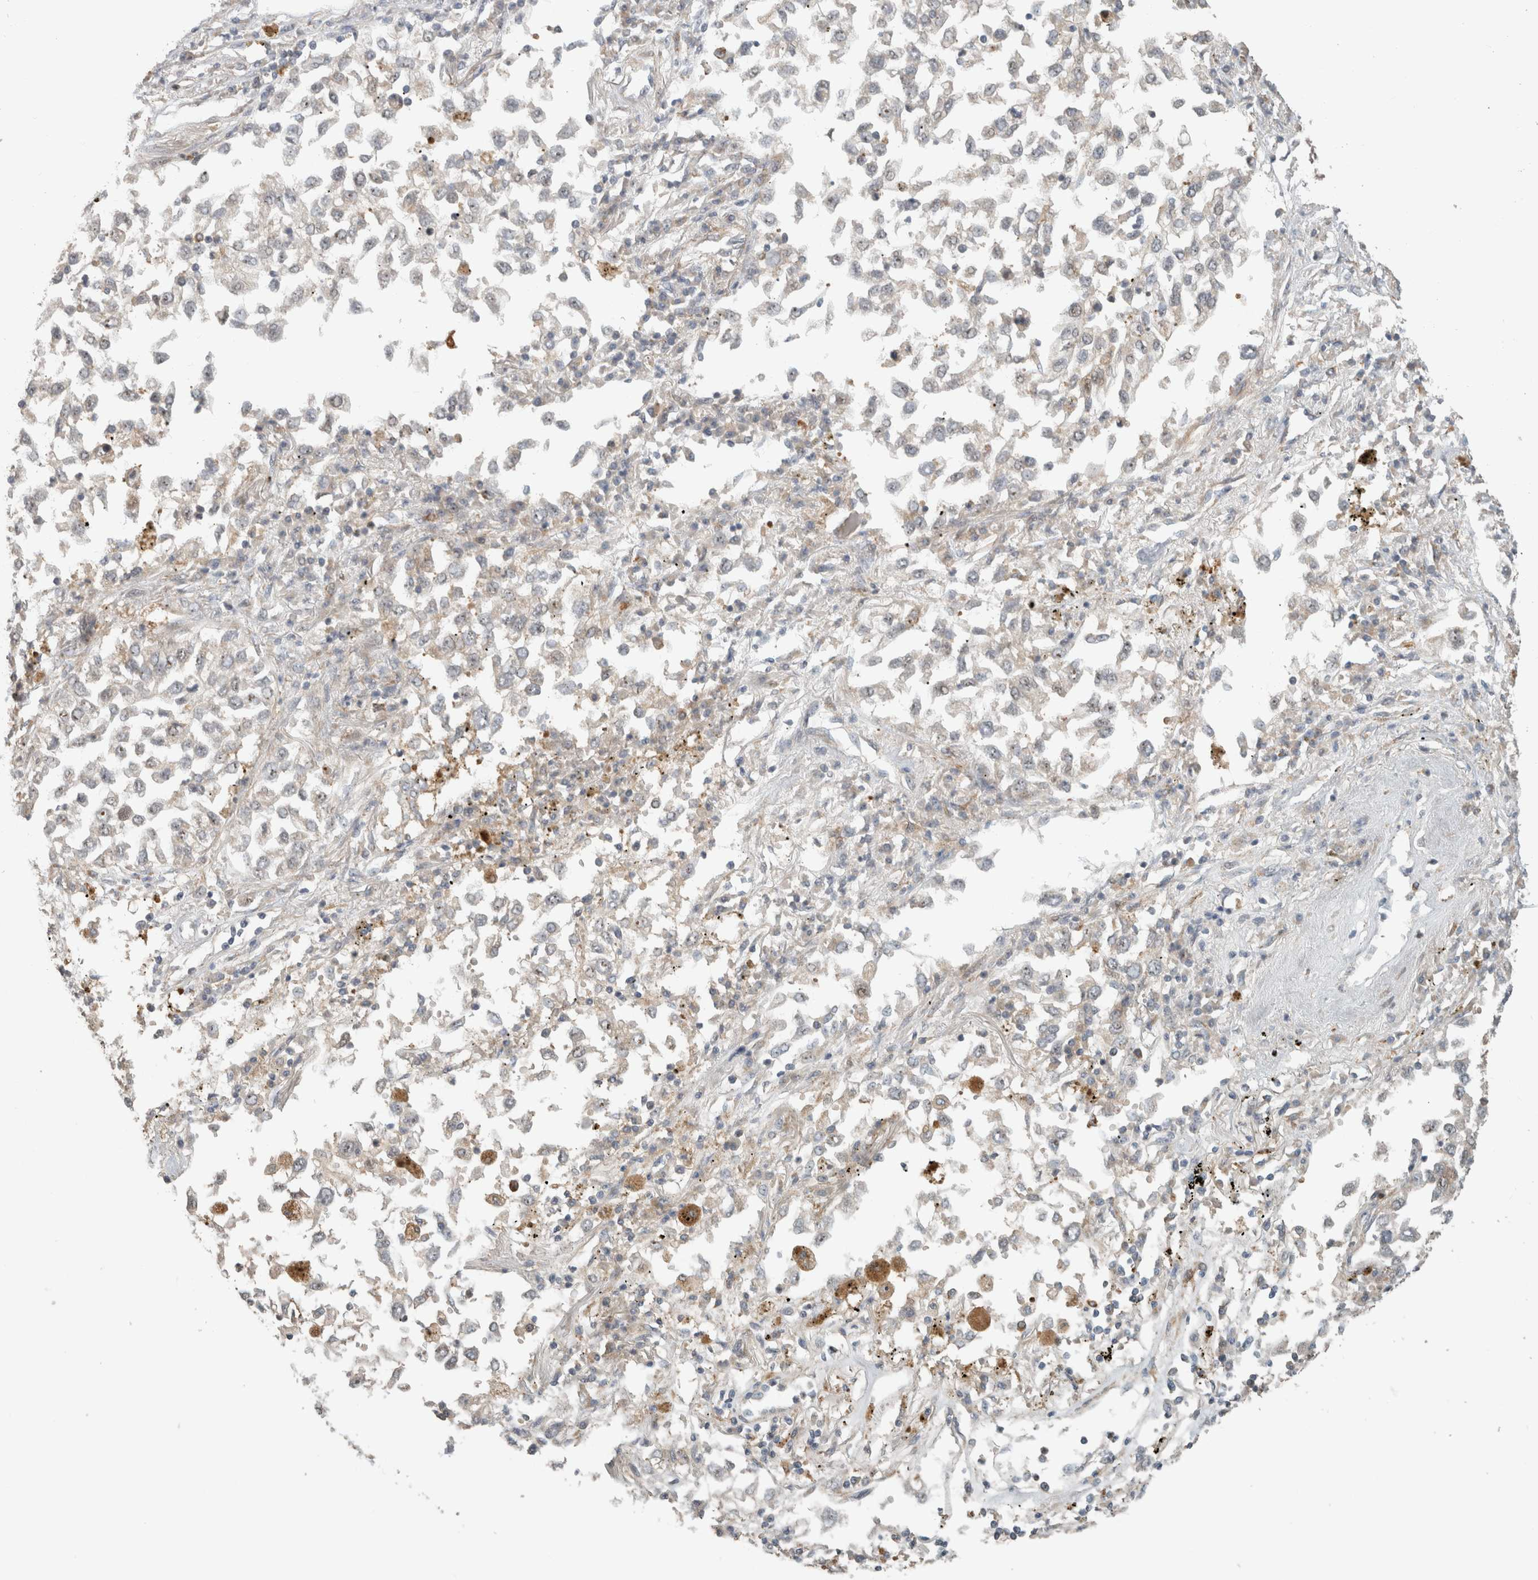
{"staining": {"intensity": "negative", "quantity": "none", "location": "none"}, "tissue": "lung cancer", "cell_type": "Tumor cells", "image_type": "cancer", "snomed": [{"axis": "morphology", "description": "Inflammation, NOS"}, {"axis": "morphology", "description": "Adenocarcinoma, NOS"}, {"axis": "topography", "description": "Lung"}], "caption": "Immunohistochemical staining of lung cancer (adenocarcinoma) exhibits no significant positivity in tumor cells.", "gene": "SIPA1L2", "patient": {"sex": "male", "age": 63}}